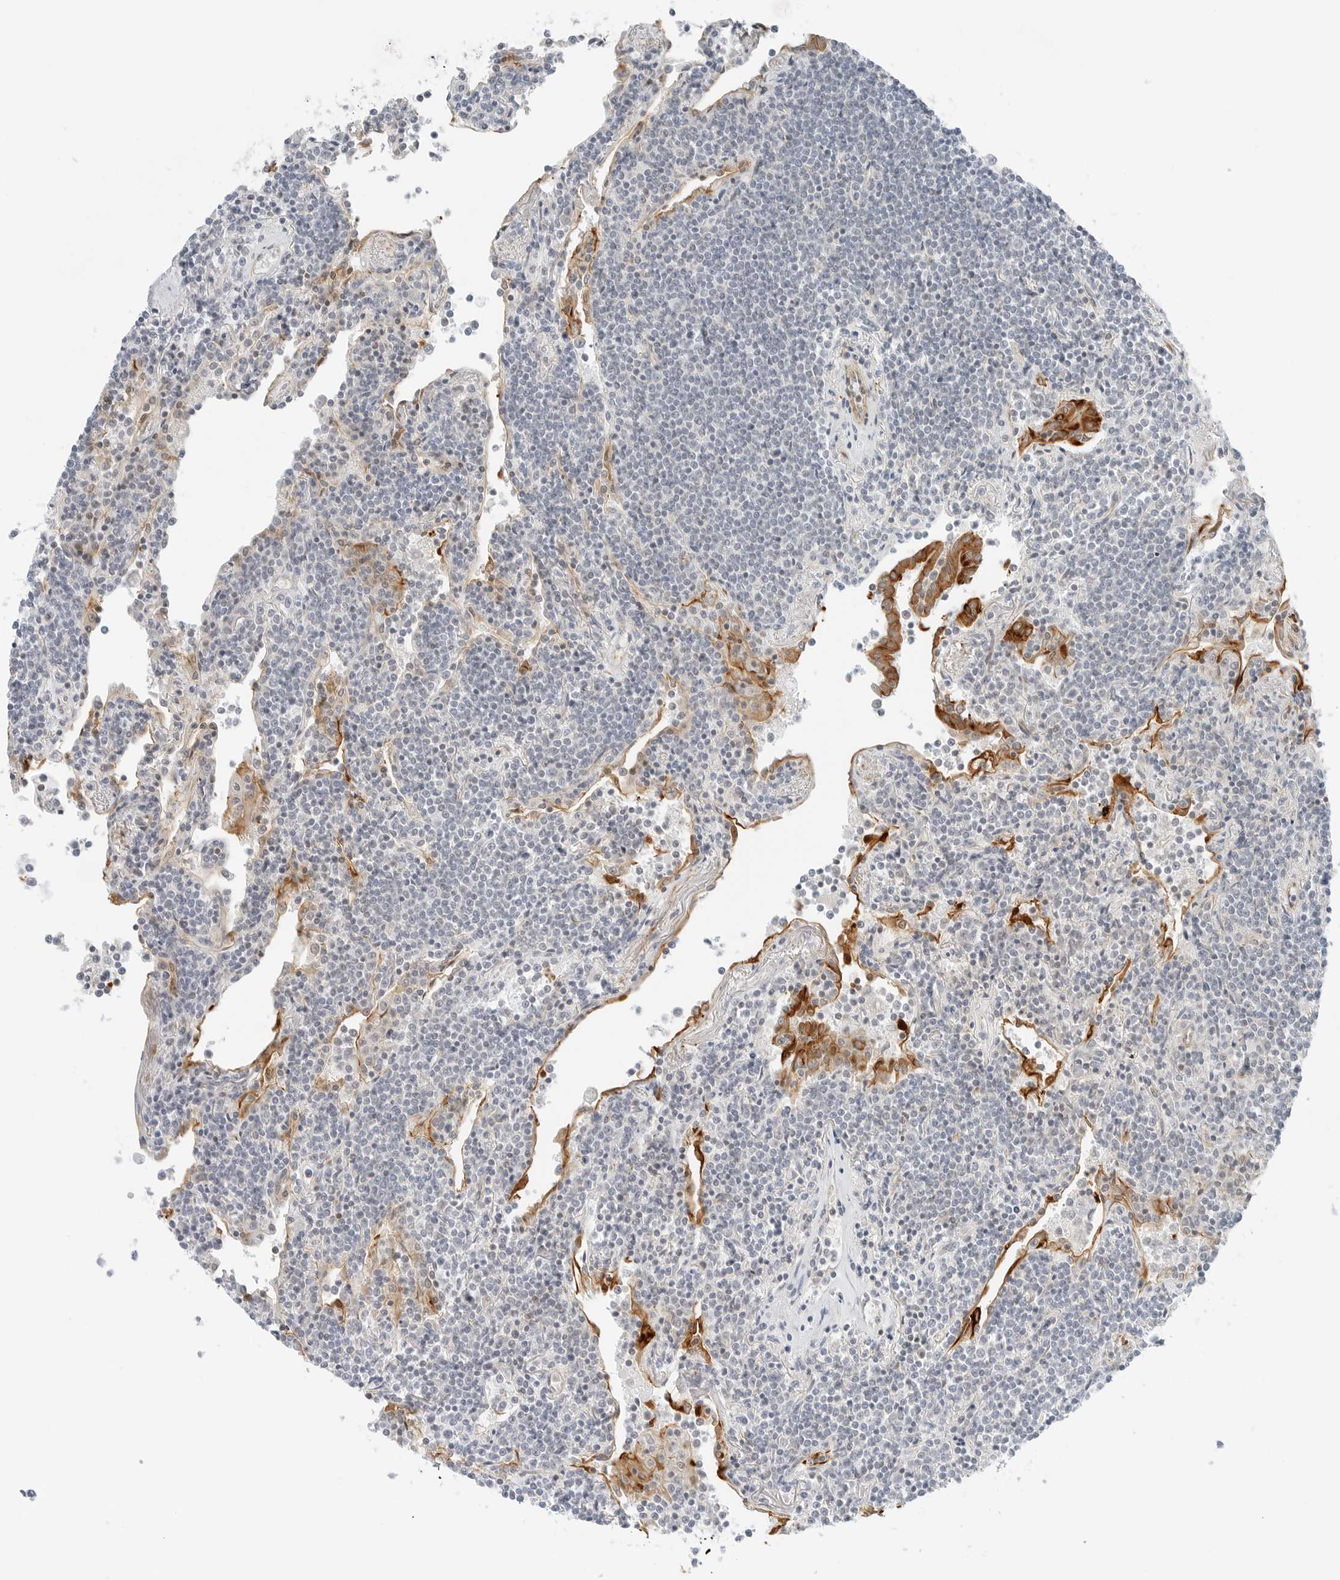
{"staining": {"intensity": "negative", "quantity": "none", "location": "none"}, "tissue": "lymphoma", "cell_type": "Tumor cells", "image_type": "cancer", "snomed": [{"axis": "morphology", "description": "Malignant lymphoma, non-Hodgkin's type, Low grade"}, {"axis": "topography", "description": "Lung"}], "caption": "Lymphoma was stained to show a protein in brown. There is no significant staining in tumor cells.", "gene": "IQCC", "patient": {"sex": "female", "age": 71}}